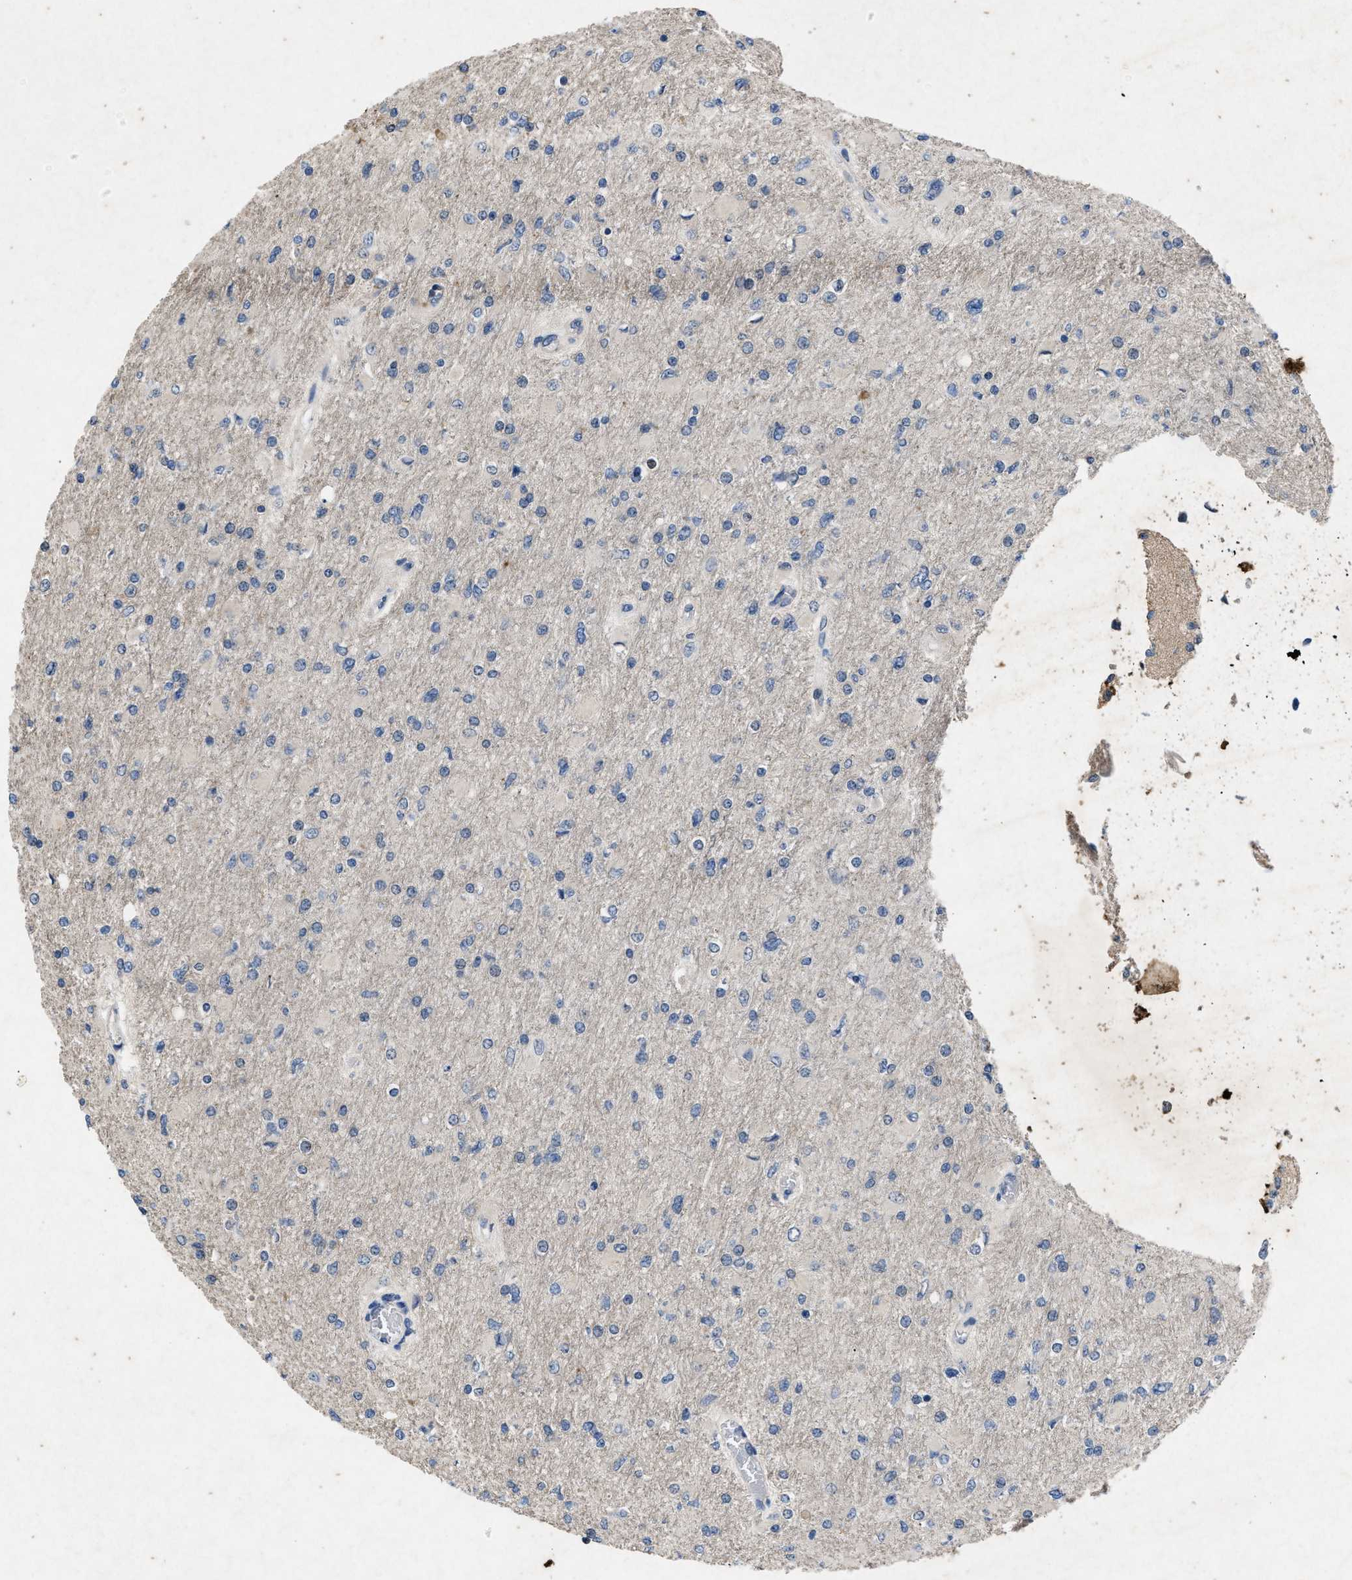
{"staining": {"intensity": "negative", "quantity": "none", "location": "none"}, "tissue": "glioma", "cell_type": "Tumor cells", "image_type": "cancer", "snomed": [{"axis": "morphology", "description": "Glioma, malignant, High grade"}, {"axis": "topography", "description": "Cerebral cortex"}], "caption": "IHC photomicrograph of malignant glioma (high-grade) stained for a protein (brown), which exhibits no positivity in tumor cells. (DAB (3,3'-diaminobenzidine) IHC visualized using brightfield microscopy, high magnification).", "gene": "PRKG2", "patient": {"sex": "female", "age": 36}}